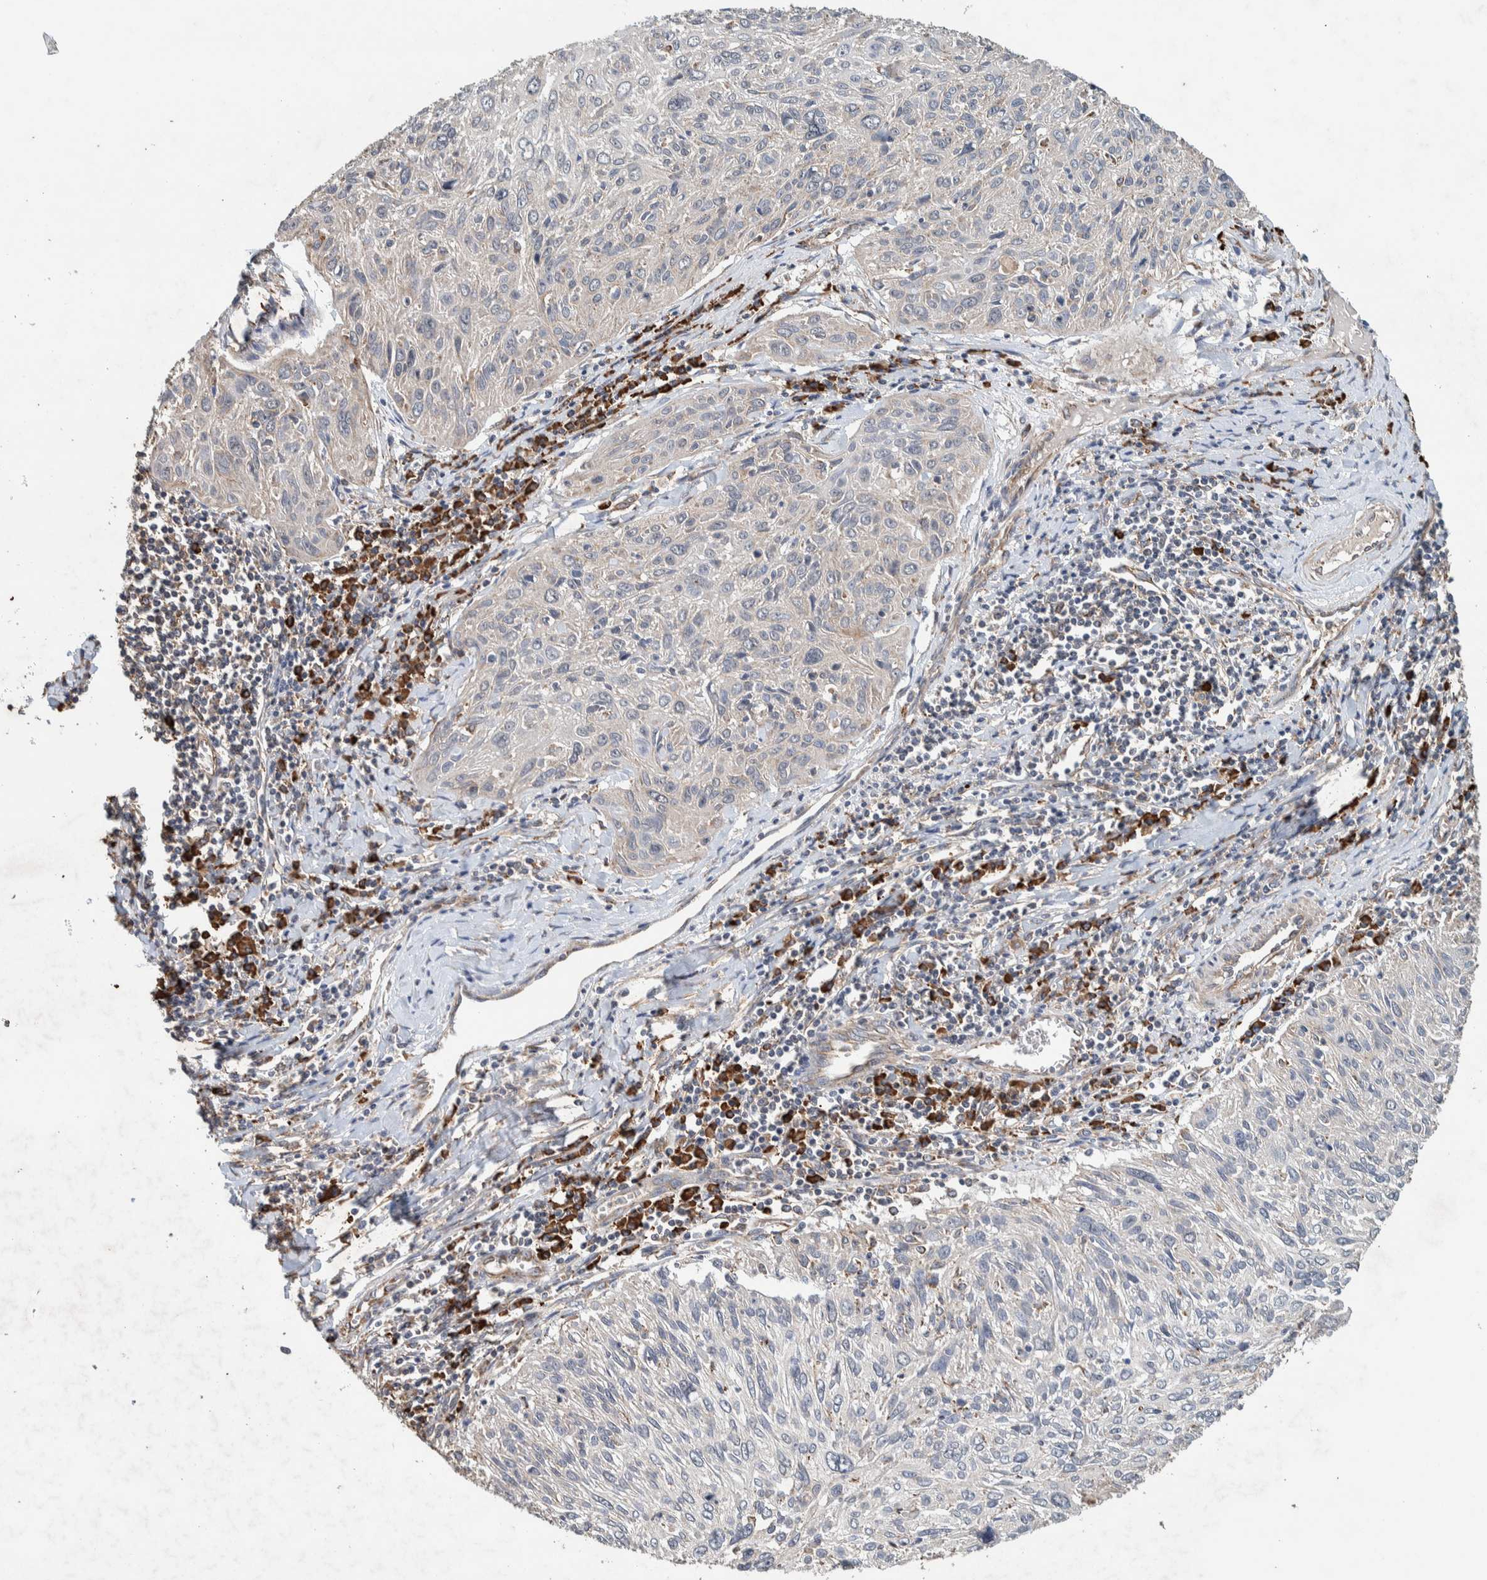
{"staining": {"intensity": "weak", "quantity": "<25%", "location": "cytoplasmic/membranous"}, "tissue": "cervical cancer", "cell_type": "Tumor cells", "image_type": "cancer", "snomed": [{"axis": "morphology", "description": "Squamous cell carcinoma, NOS"}, {"axis": "topography", "description": "Cervix"}], "caption": "This is an IHC photomicrograph of human squamous cell carcinoma (cervical). There is no expression in tumor cells.", "gene": "PLA2G3", "patient": {"sex": "female", "age": 51}}